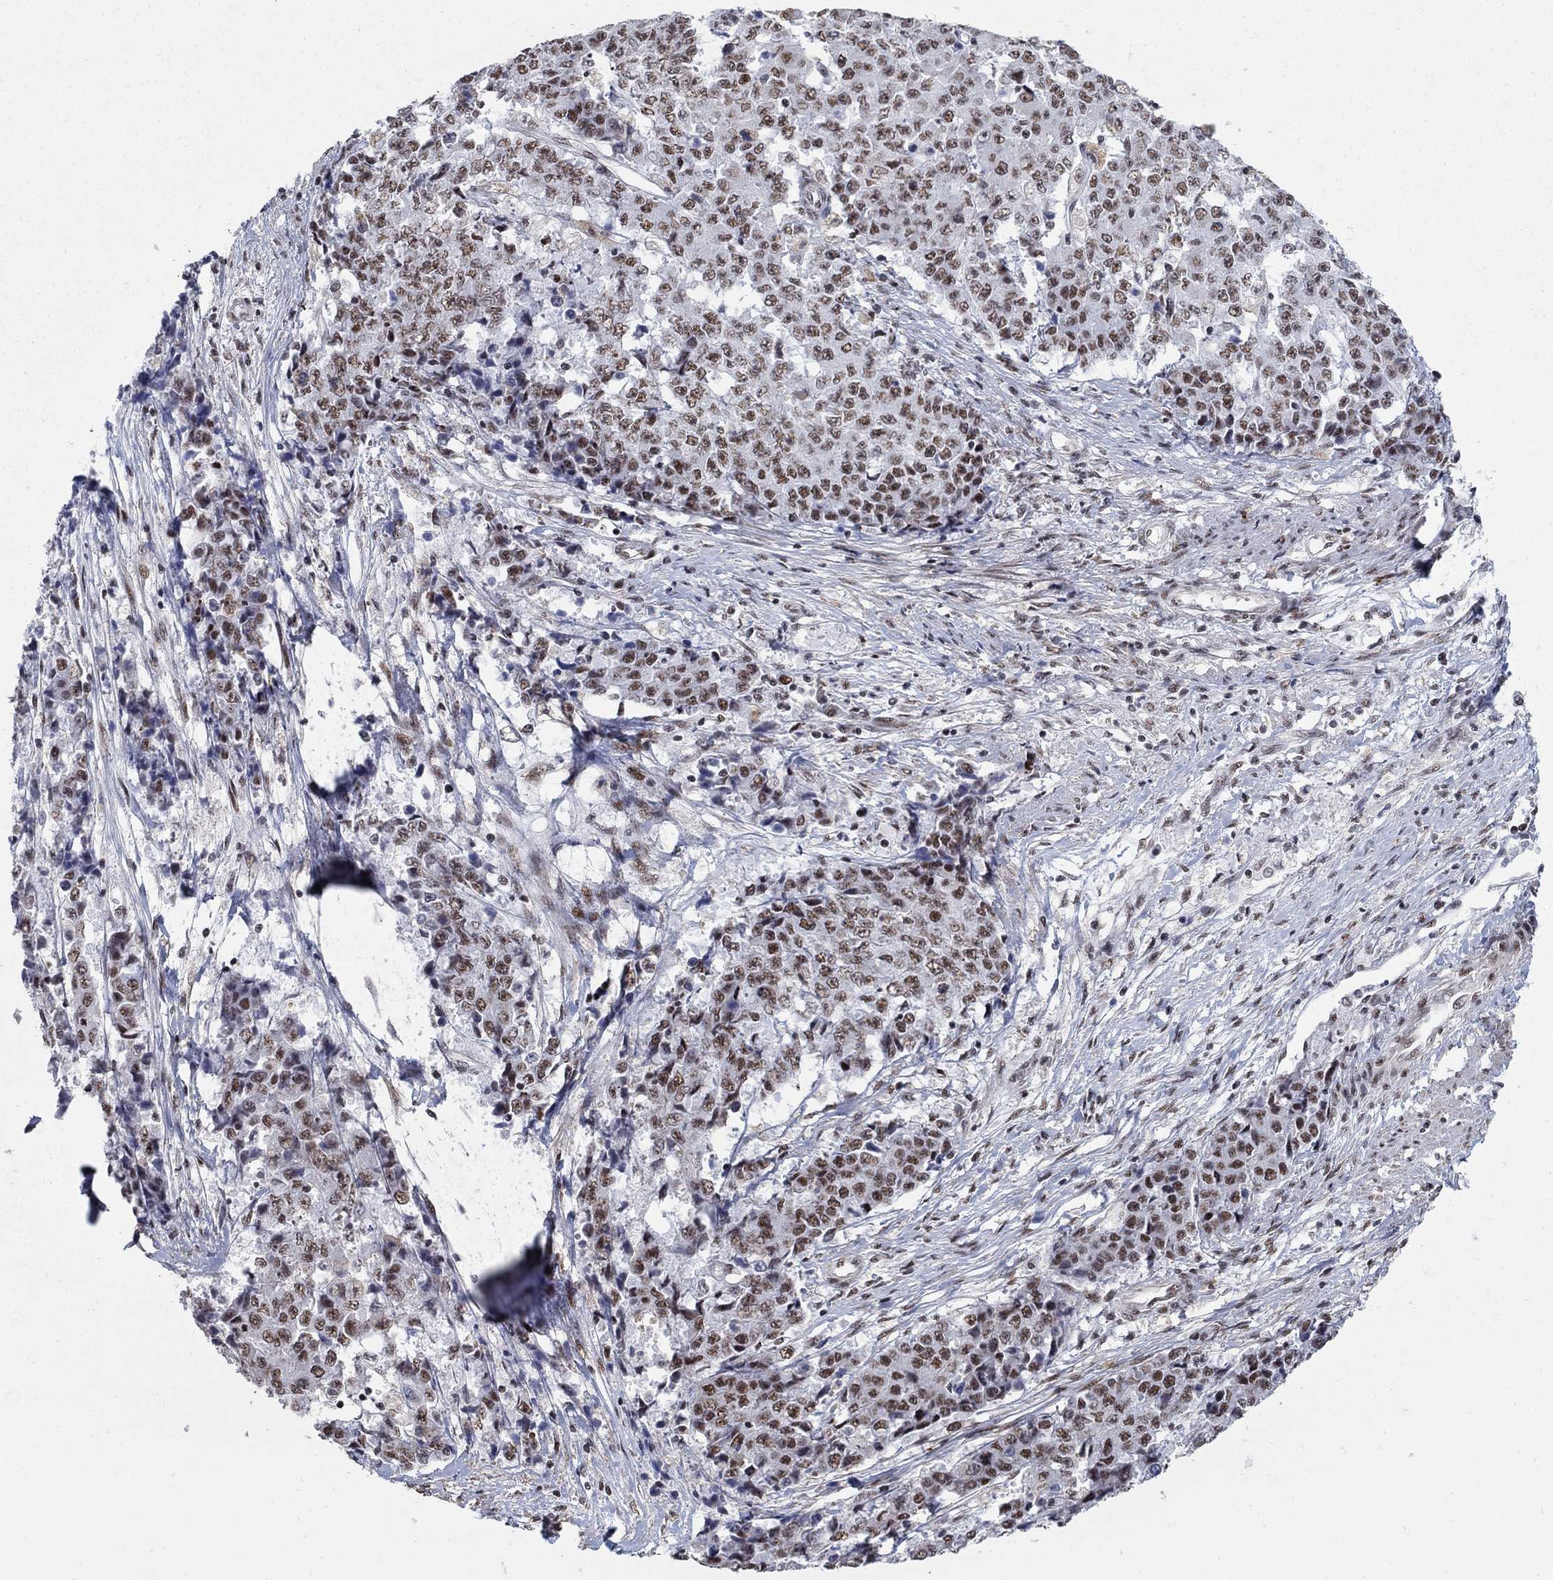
{"staining": {"intensity": "moderate", "quantity": ">75%", "location": "nuclear"}, "tissue": "ovarian cancer", "cell_type": "Tumor cells", "image_type": "cancer", "snomed": [{"axis": "morphology", "description": "Carcinoma, endometroid"}, {"axis": "topography", "description": "Ovary"}], "caption": "A high-resolution histopathology image shows immunohistochemistry (IHC) staining of ovarian endometroid carcinoma, which exhibits moderate nuclear positivity in approximately >75% of tumor cells.", "gene": "PNISR", "patient": {"sex": "female", "age": 42}}